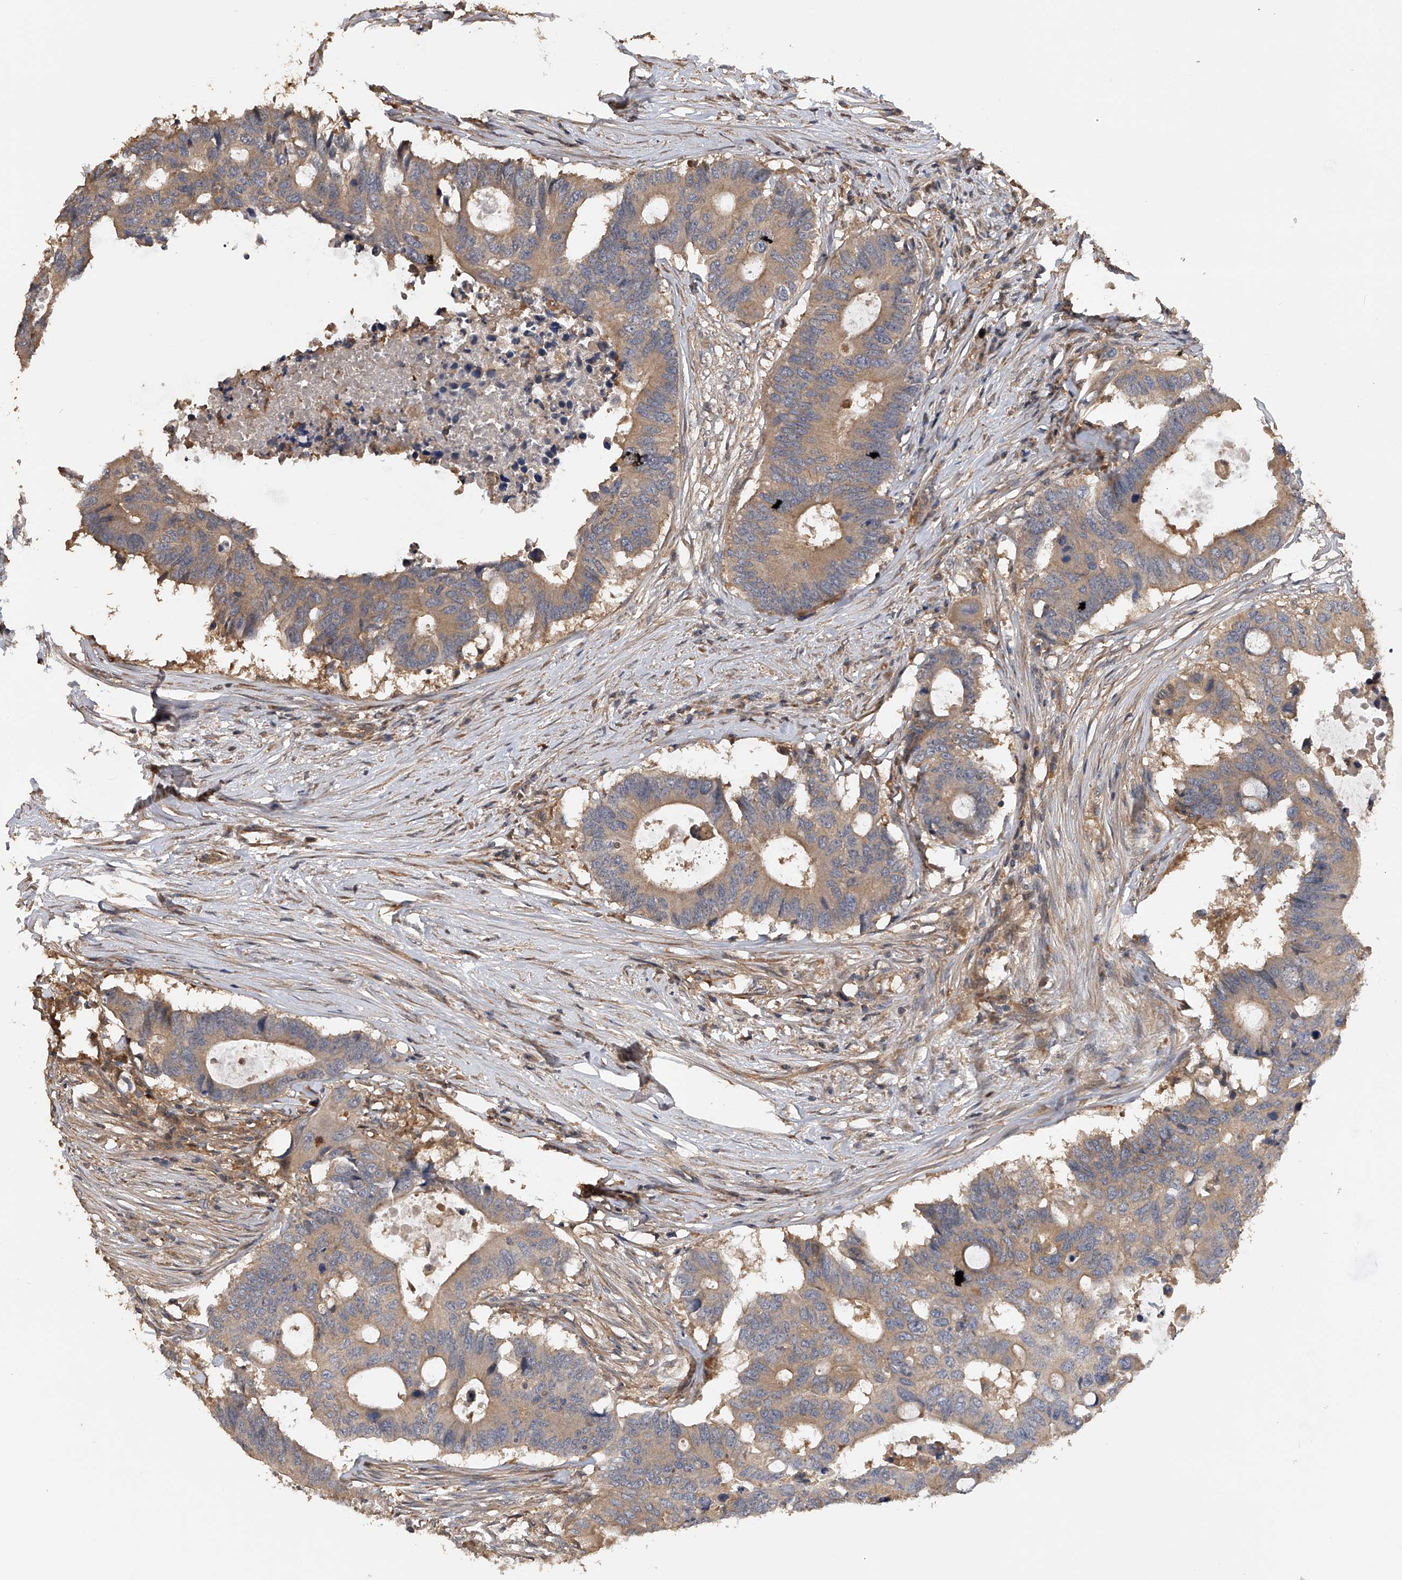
{"staining": {"intensity": "moderate", "quantity": ">75%", "location": "cytoplasmic/membranous"}, "tissue": "colorectal cancer", "cell_type": "Tumor cells", "image_type": "cancer", "snomed": [{"axis": "morphology", "description": "Adenocarcinoma, NOS"}, {"axis": "topography", "description": "Colon"}], "caption": "Immunohistochemical staining of colorectal cancer reveals medium levels of moderate cytoplasmic/membranous protein expression in approximately >75% of tumor cells. (DAB (3,3'-diaminobenzidine) IHC, brown staining for protein, blue staining for nuclei).", "gene": "PTPRA", "patient": {"sex": "male", "age": 71}}